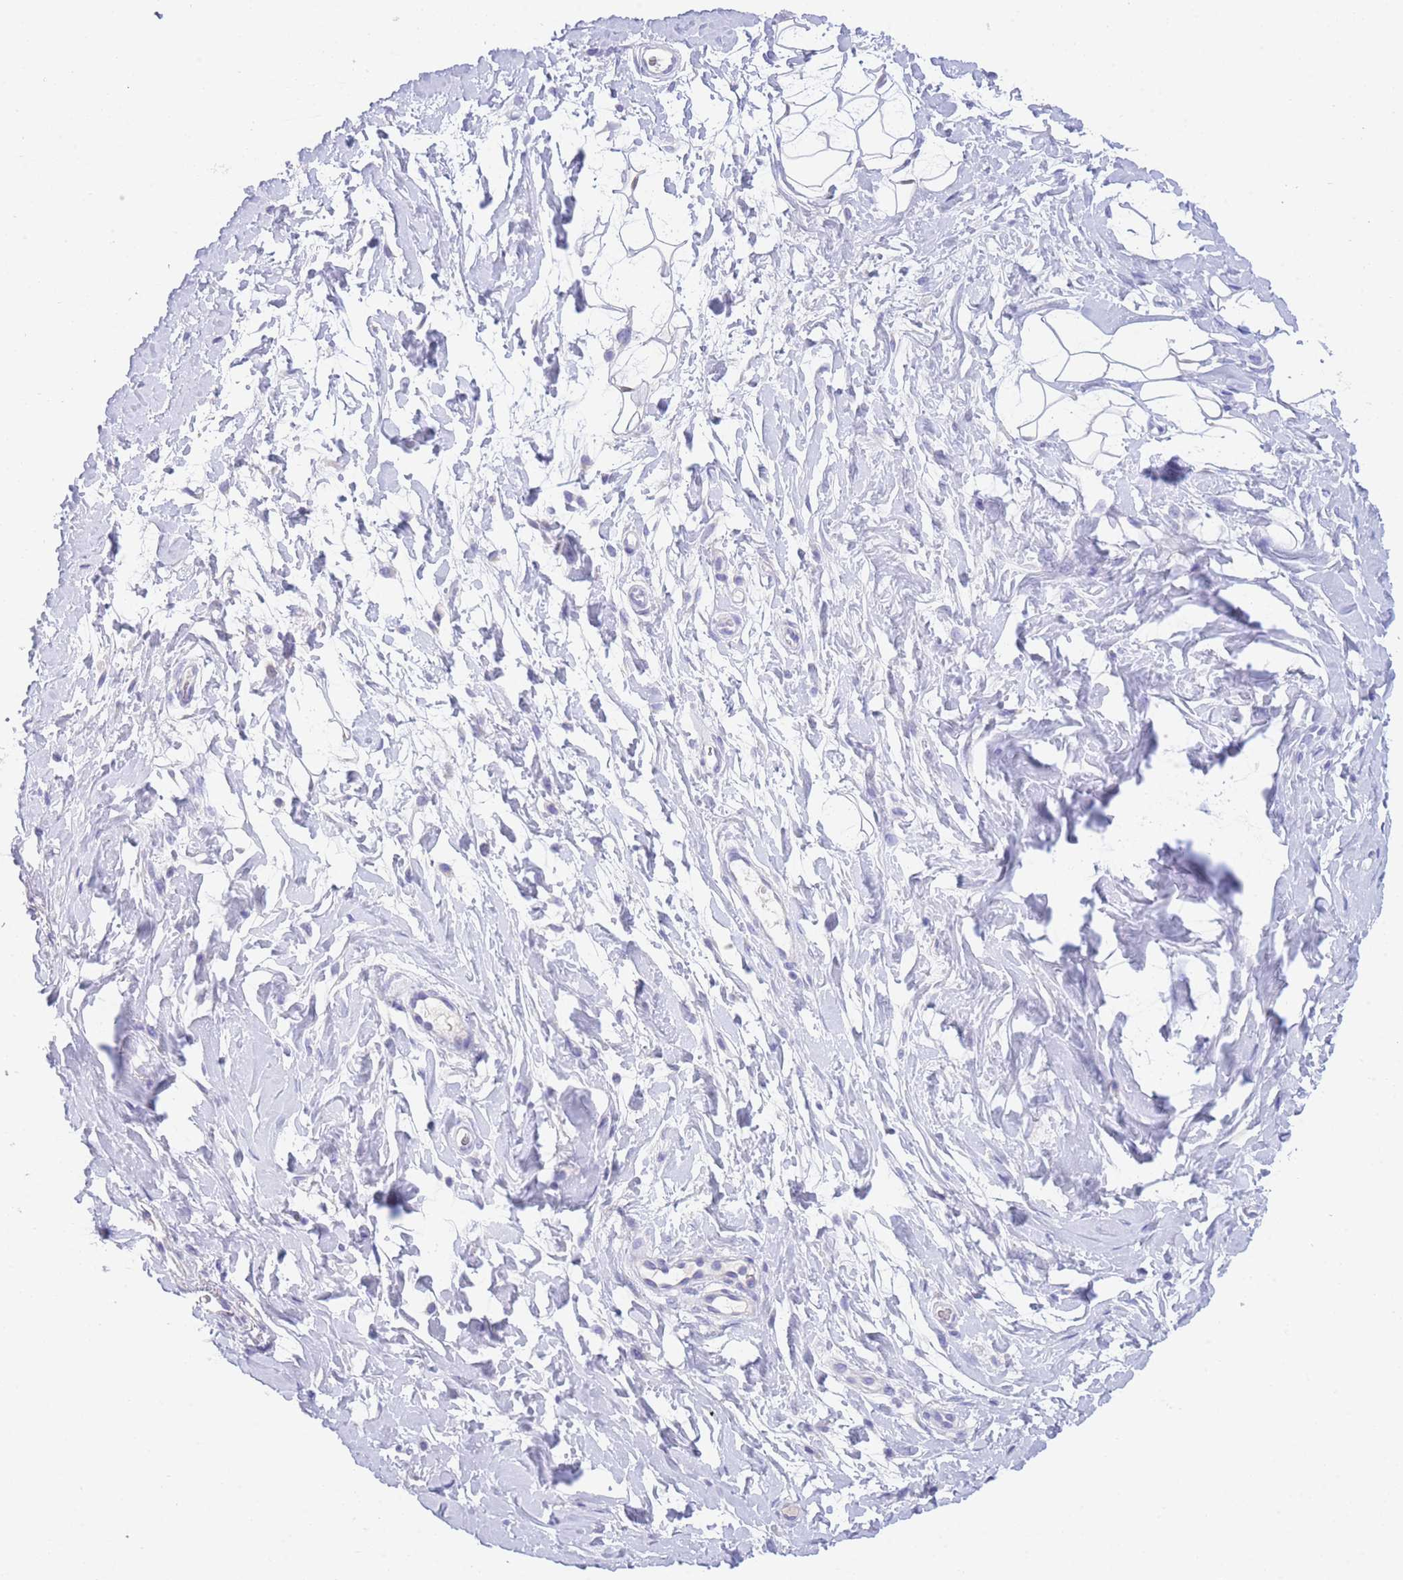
{"staining": {"intensity": "negative", "quantity": "none", "location": "none"}, "tissue": "adipose tissue", "cell_type": "Adipocytes", "image_type": "normal", "snomed": [{"axis": "morphology", "description": "Normal tissue, NOS"}, {"axis": "topography", "description": "Breast"}], "caption": "This is an immunohistochemistry image of normal human adipose tissue. There is no staining in adipocytes.", "gene": "PCDHB3", "patient": {"sex": "female", "age": 26}}